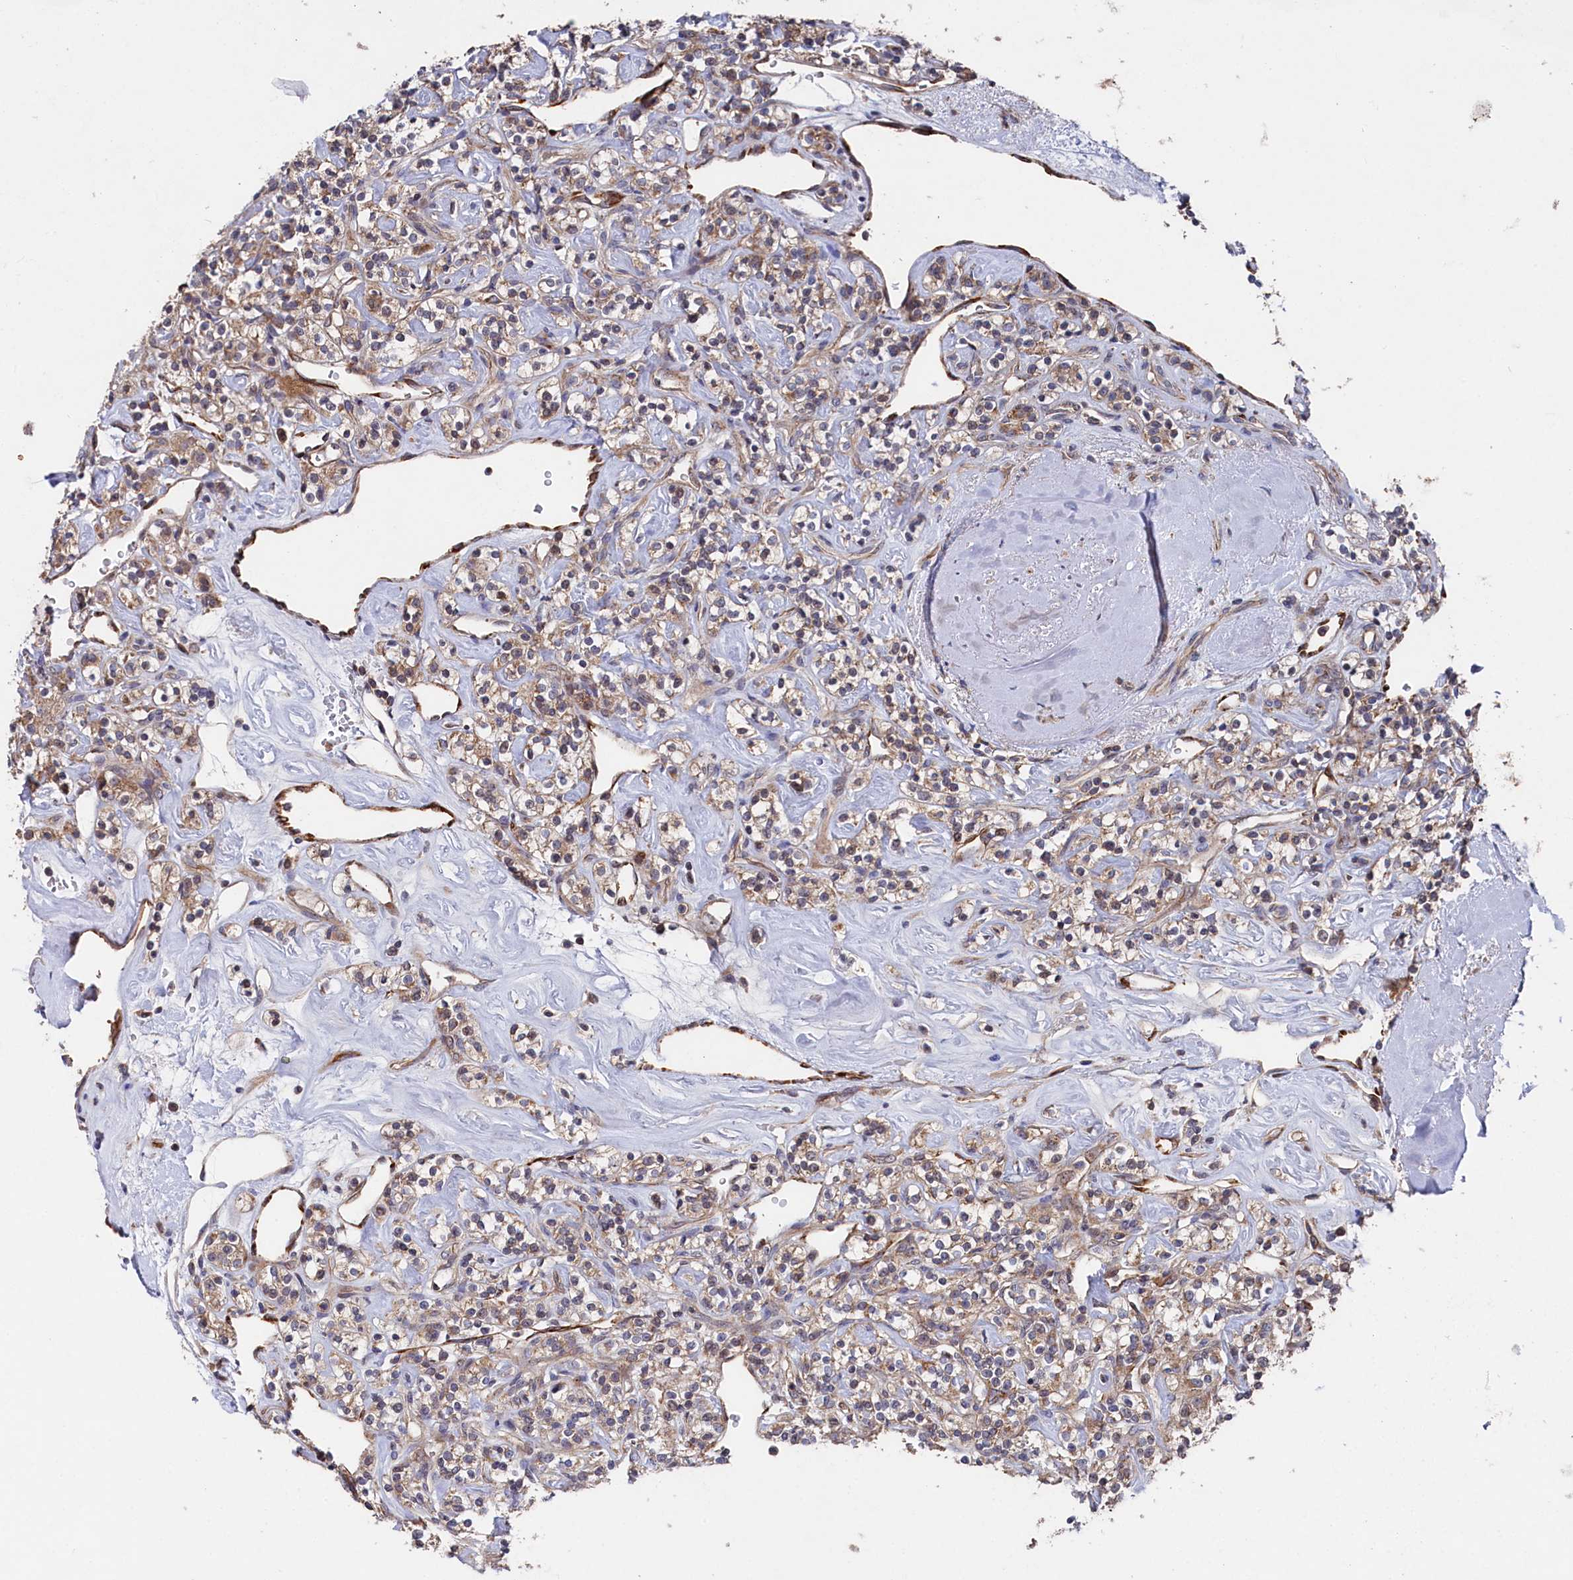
{"staining": {"intensity": "moderate", "quantity": "25%-75%", "location": "cytoplasmic/membranous"}, "tissue": "renal cancer", "cell_type": "Tumor cells", "image_type": "cancer", "snomed": [{"axis": "morphology", "description": "Adenocarcinoma, NOS"}, {"axis": "topography", "description": "Kidney"}], "caption": "Protein positivity by immunohistochemistry (IHC) exhibits moderate cytoplasmic/membranous staining in about 25%-75% of tumor cells in renal cancer (adenocarcinoma). (brown staining indicates protein expression, while blue staining denotes nuclei).", "gene": "SUPV3L1", "patient": {"sex": "male", "age": 77}}